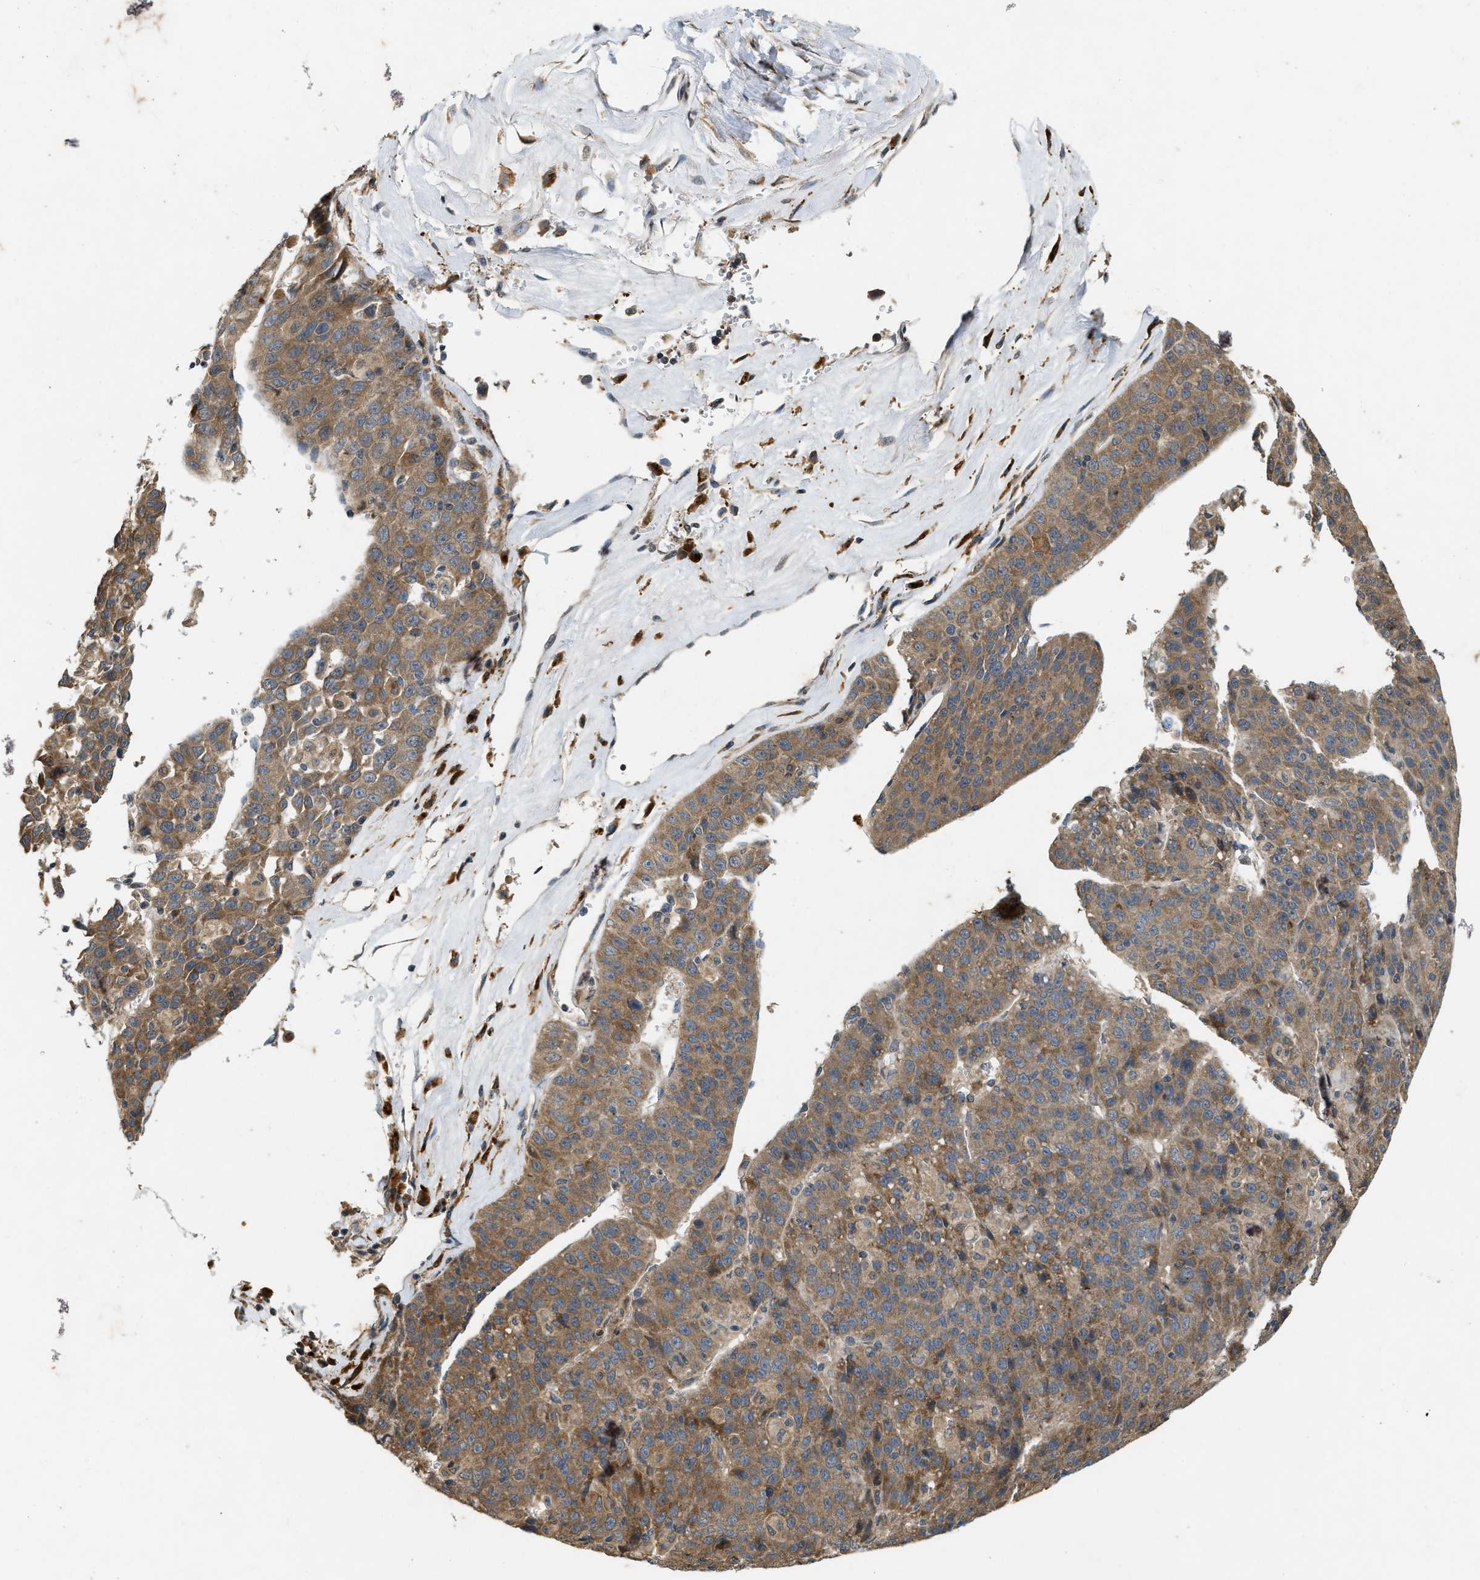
{"staining": {"intensity": "moderate", "quantity": ">75%", "location": "cytoplasmic/membranous"}, "tissue": "liver cancer", "cell_type": "Tumor cells", "image_type": "cancer", "snomed": [{"axis": "morphology", "description": "Carcinoma, Hepatocellular, NOS"}, {"axis": "topography", "description": "Liver"}], "caption": "Immunohistochemical staining of liver hepatocellular carcinoma reveals medium levels of moderate cytoplasmic/membranous protein positivity in approximately >75% of tumor cells.", "gene": "KIF21A", "patient": {"sex": "female", "age": 53}}